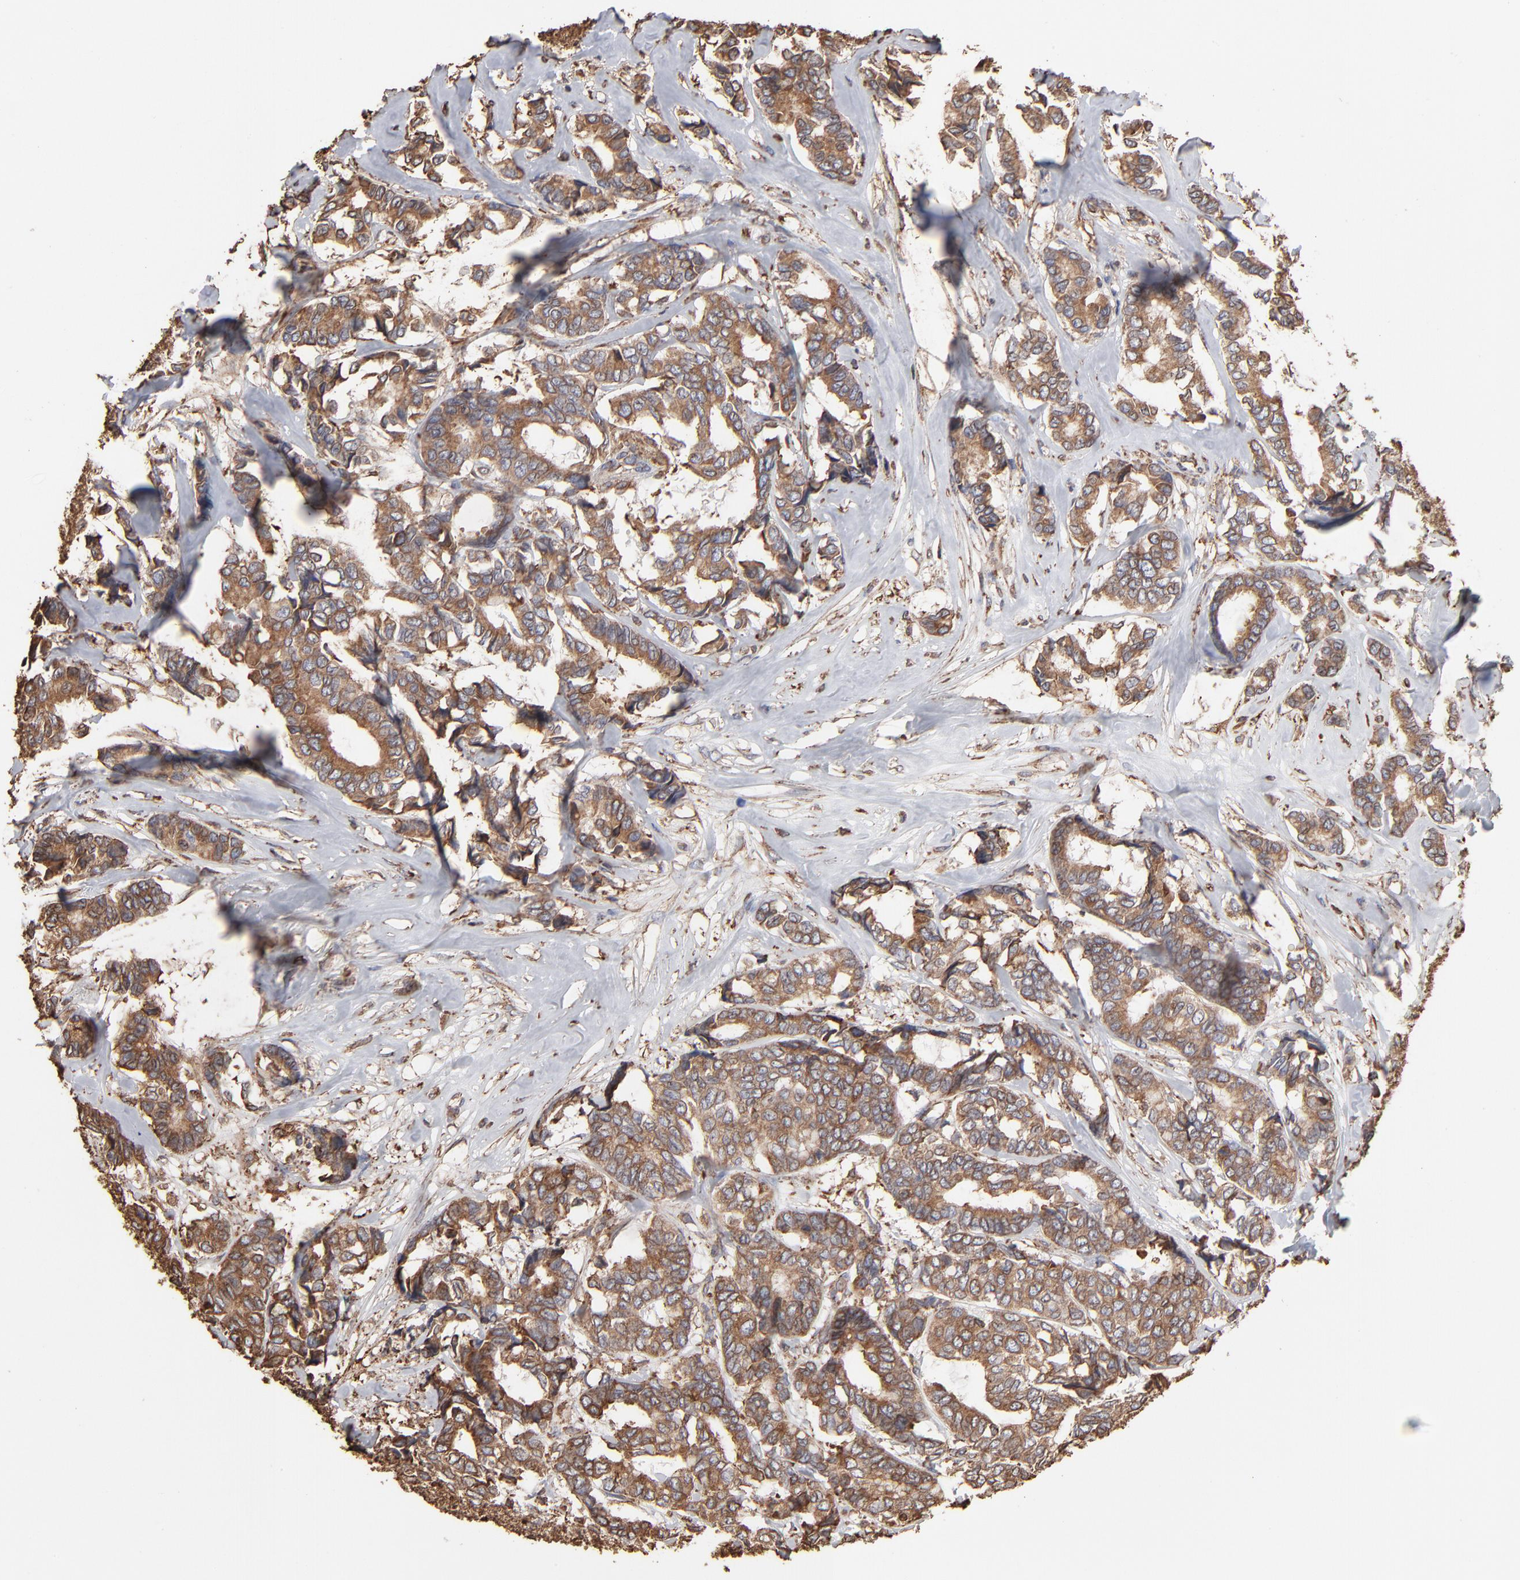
{"staining": {"intensity": "moderate", "quantity": ">75%", "location": "cytoplasmic/membranous"}, "tissue": "breast cancer", "cell_type": "Tumor cells", "image_type": "cancer", "snomed": [{"axis": "morphology", "description": "Duct carcinoma"}, {"axis": "topography", "description": "Breast"}], "caption": "Protein staining by IHC exhibits moderate cytoplasmic/membranous positivity in approximately >75% of tumor cells in breast cancer.", "gene": "PDIA3", "patient": {"sex": "female", "age": 87}}